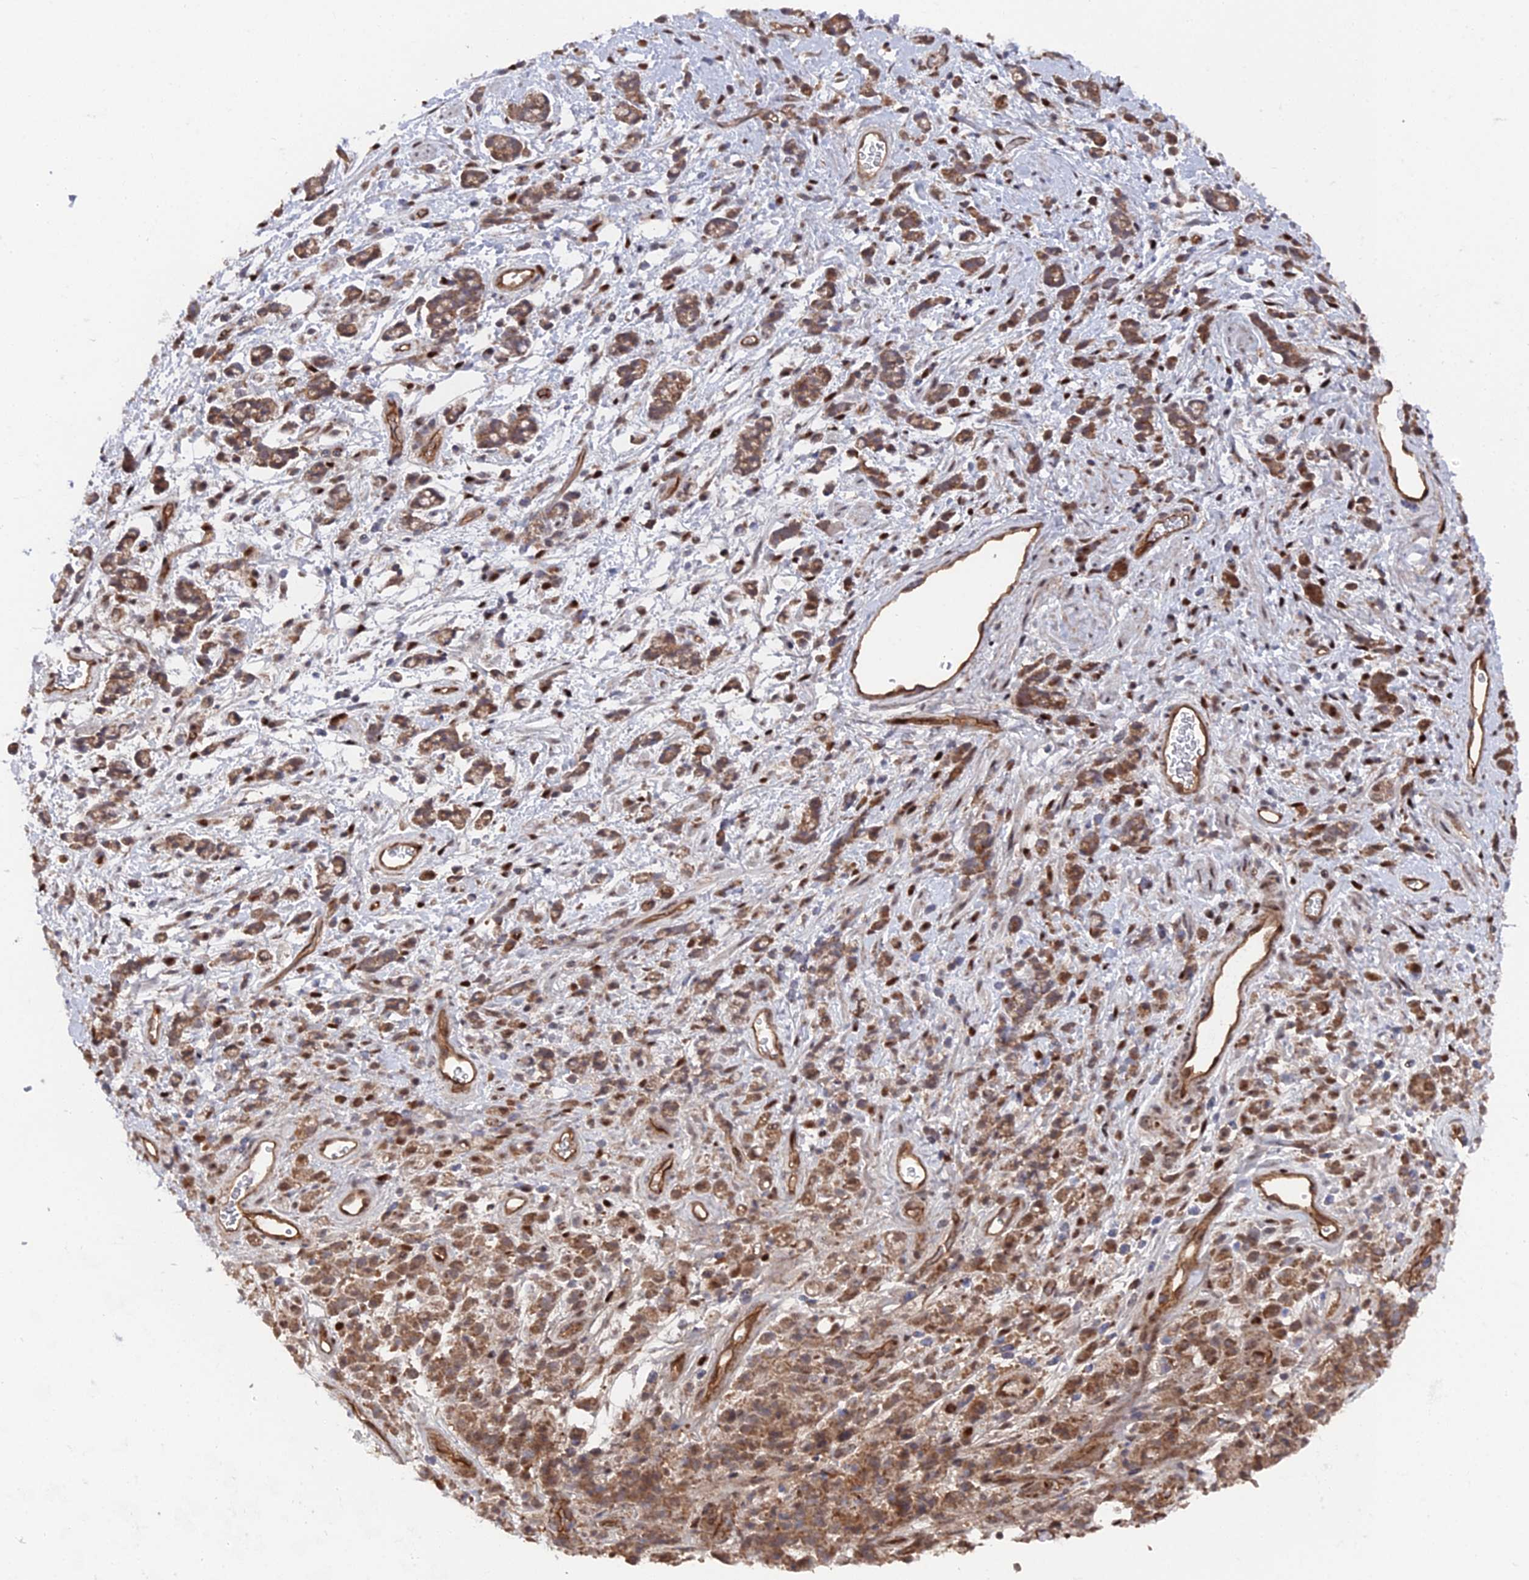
{"staining": {"intensity": "moderate", "quantity": ">75%", "location": "cytoplasmic/membranous"}, "tissue": "stomach cancer", "cell_type": "Tumor cells", "image_type": "cancer", "snomed": [{"axis": "morphology", "description": "Adenocarcinoma, NOS"}, {"axis": "topography", "description": "Stomach"}], "caption": "Immunohistochemistry of stomach adenocarcinoma displays medium levels of moderate cytoplasmic/membranous staining in about >75% of tumor cells. The staining is performed using DAB brown chromogen to label protein expression. The nuclei are counter-stained blue using hematoxylin.", "gene": "UNC5D", "patient": {"sex": "female", "age": 60}}